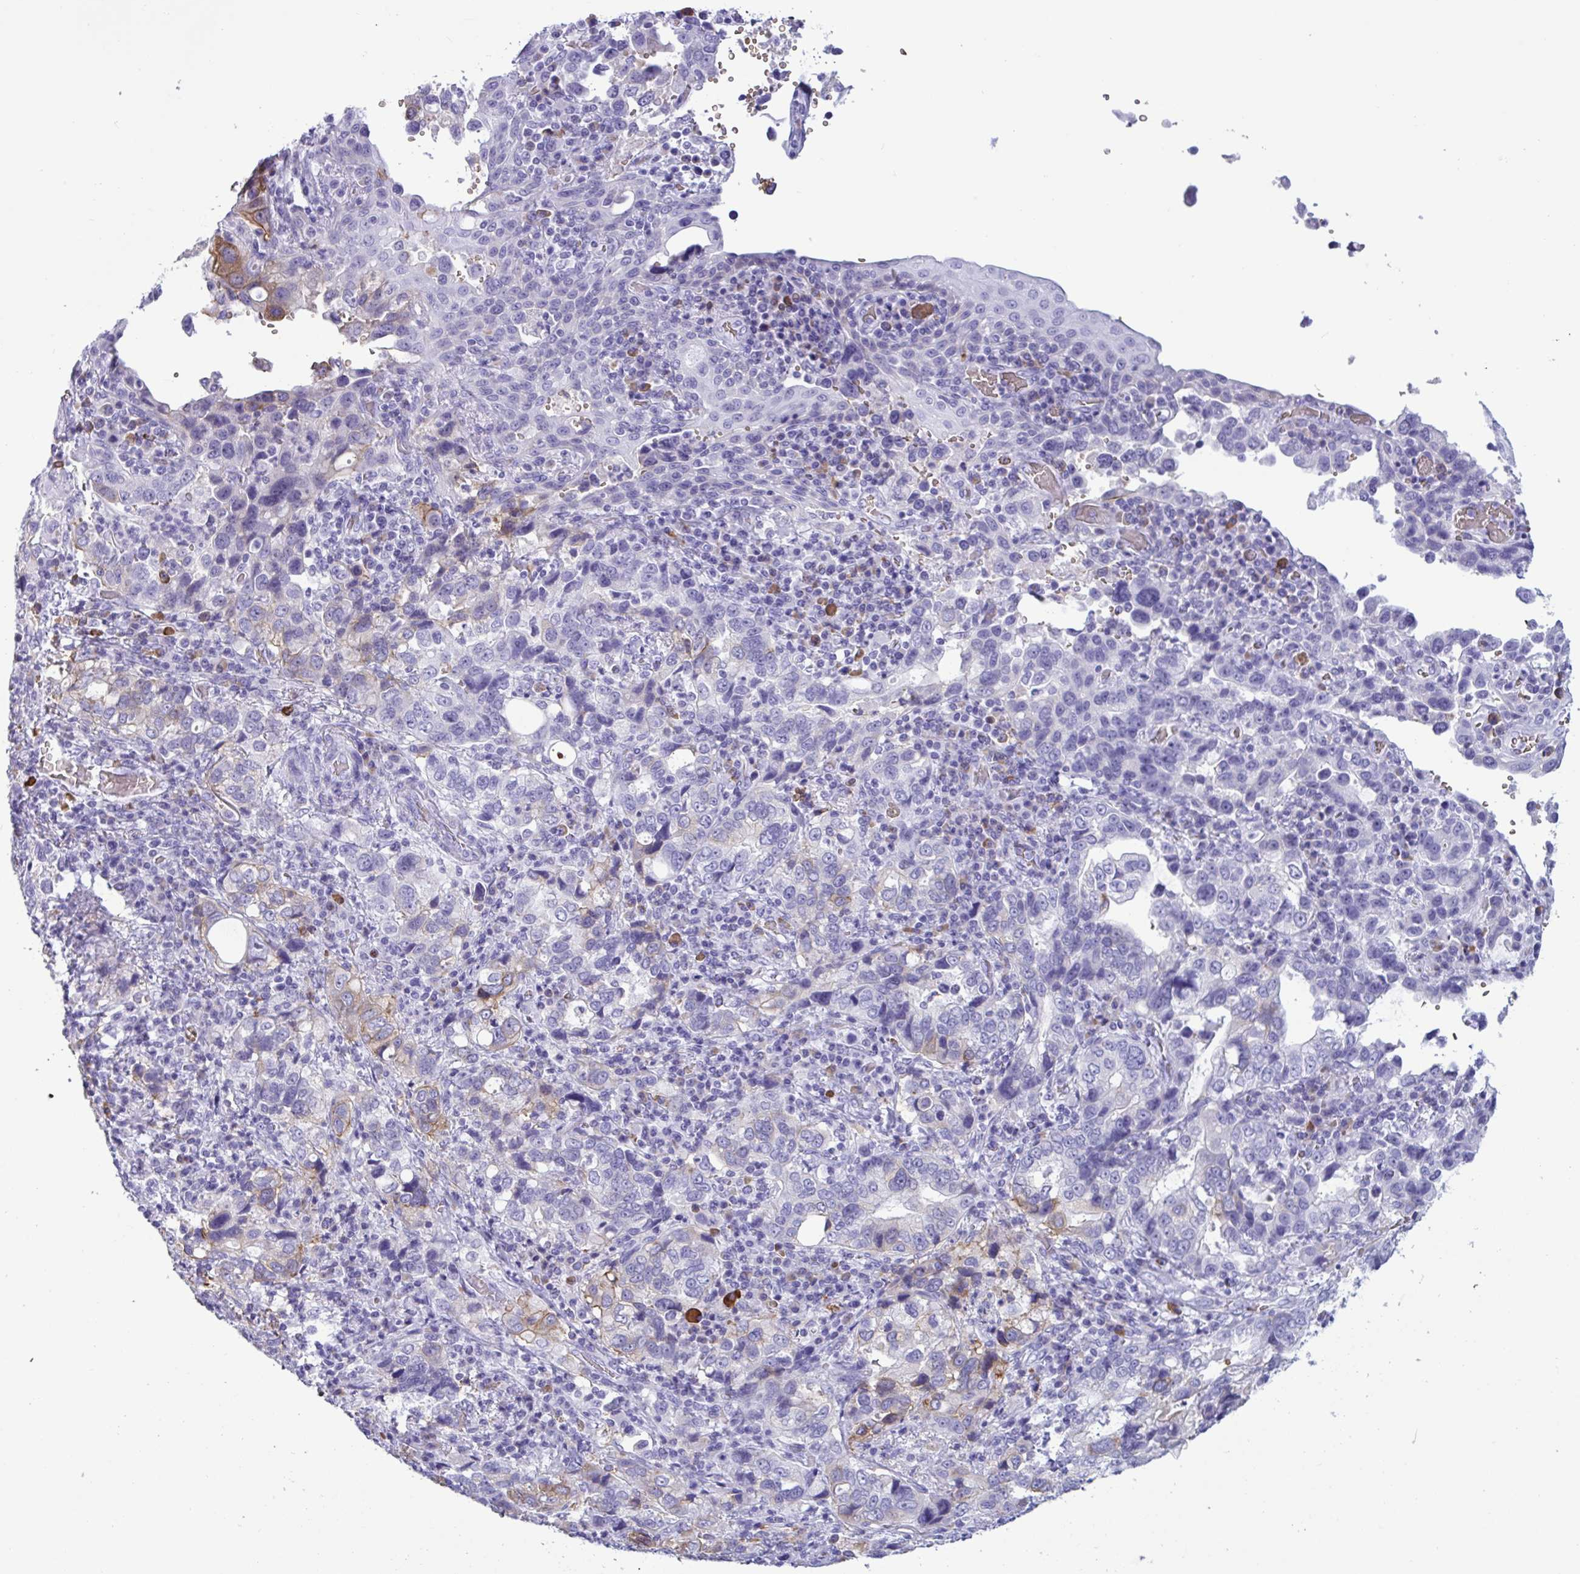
{"staining": {"intensity": "negative", "quantity": "none", "location": "none"}, "tissue": "stomach cancer", "cell_type": "Tumor cells", "image_type": "cancer", "snomed": [{"axis": "morphology", "description": "Adenocarcinoma, NOS"}, {"axis": "topography", "description": "Stomach, upper"}], "caption": "This is an immunohistochemistry (IHC) micrograph of human stomach adenocarcinoma. There is no staining in tumor cells.", "gene": "SLC2A1", "patient": {"sex": "female", "age": 81}}